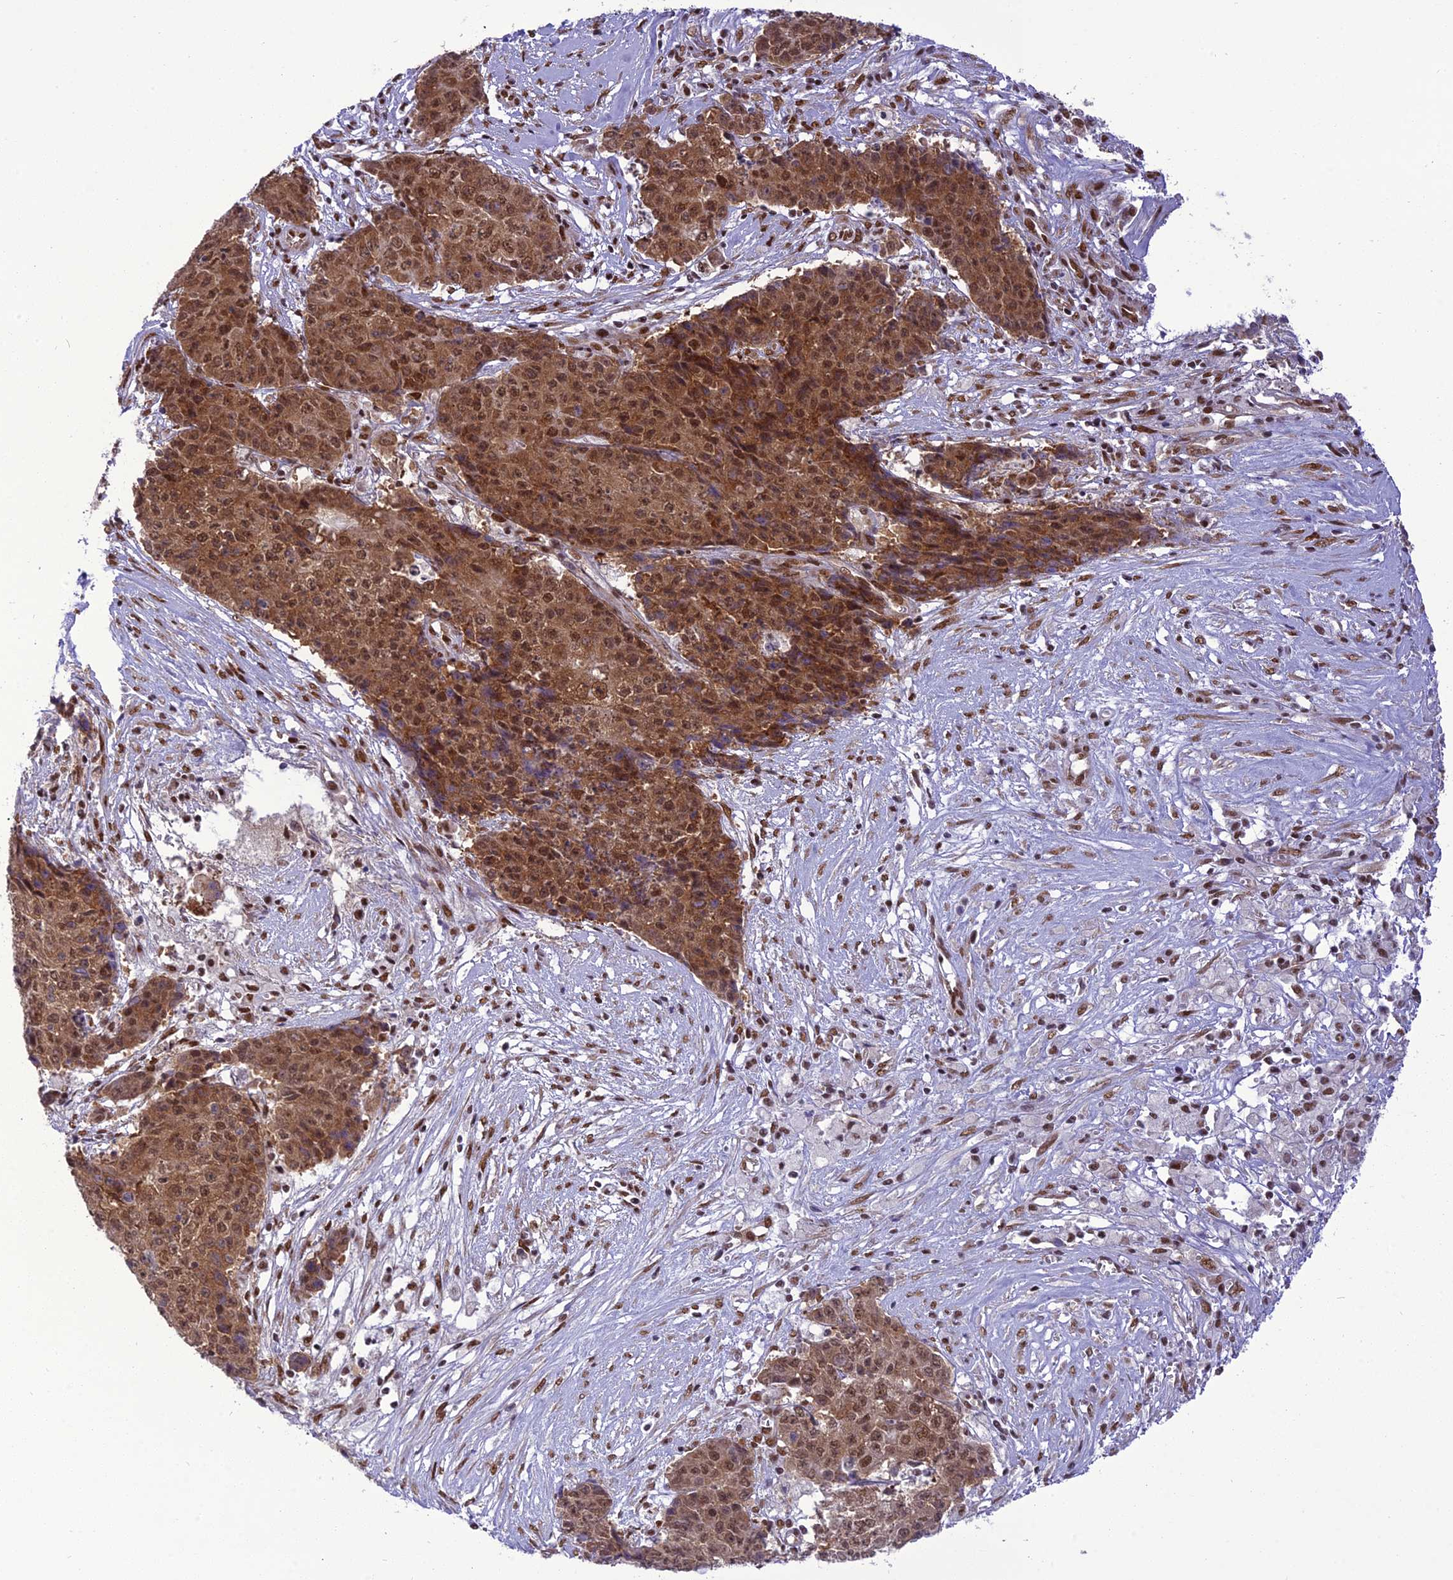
{"staining": {"intensity": "moderate", "quantity": ">75%", "location": "cytoplasmic/membranous,nuclear"}, "tissue": "ovarian cancer", "cell_type": "Tumor cells", "image_type": "cancer", "snomed": [{"axis": "morphology", "description": "Carcinoma, endometroid"}, {"axis": "topography", "description": "Ovary"}], "caption": "There is medium levels of moderate cytoplasmic/membranous and nuclear staining in tumor cells of ovarian cancer (endometroid carcinoma), as demonstrated by immunohistochemical staining (brown color).", "gene": "DDX1", "patient": {"sex": "female", "age": 42}}